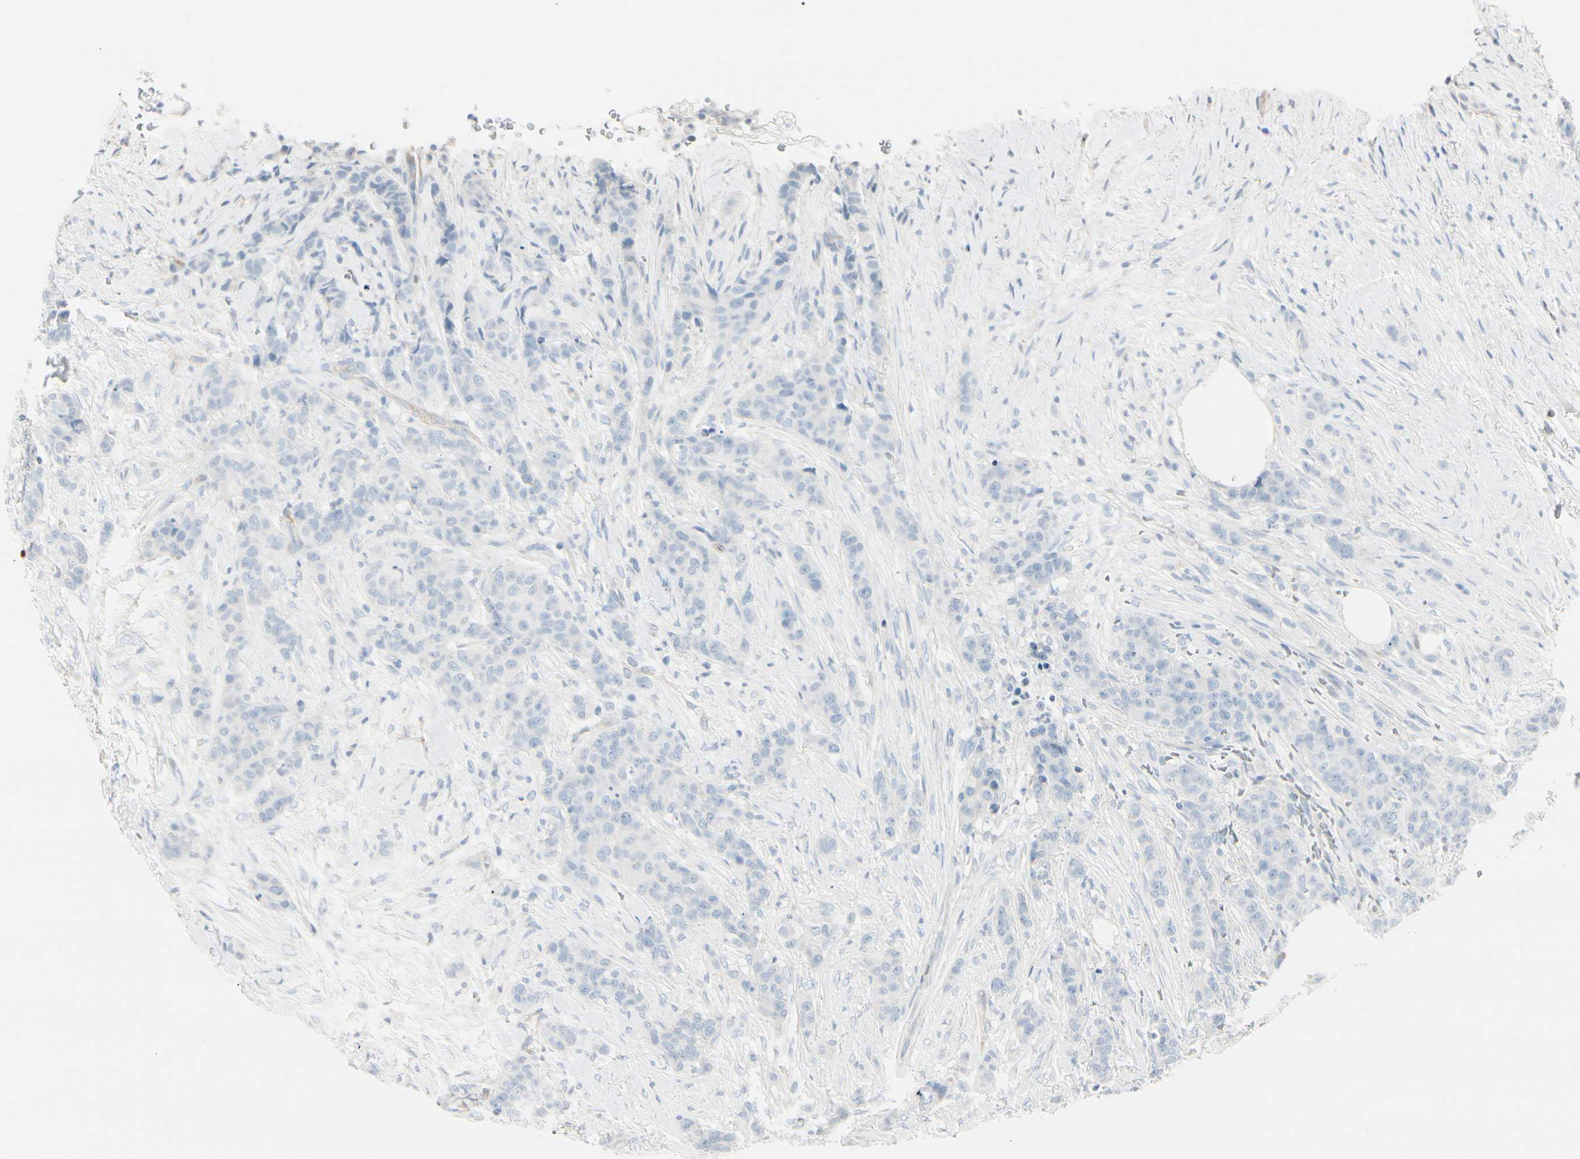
{"staining": {"intensity": "negative", "quantity": "none", "location": "none"}, "tissue": "breast cancer", "cell_type": "Tumor cells", "image_type": "cancer", "snomed": [{"axis": "morphology", "description": "Duct carcinoma"}, {"axis": "topography", "description": "Breast"}], "caption": "The micrograph exhibits no staining of tumor cells in breast cancer (intraductal carcinoma).", "gene": "CDHR5", "patient": {"sex": "female", "age": 40}}